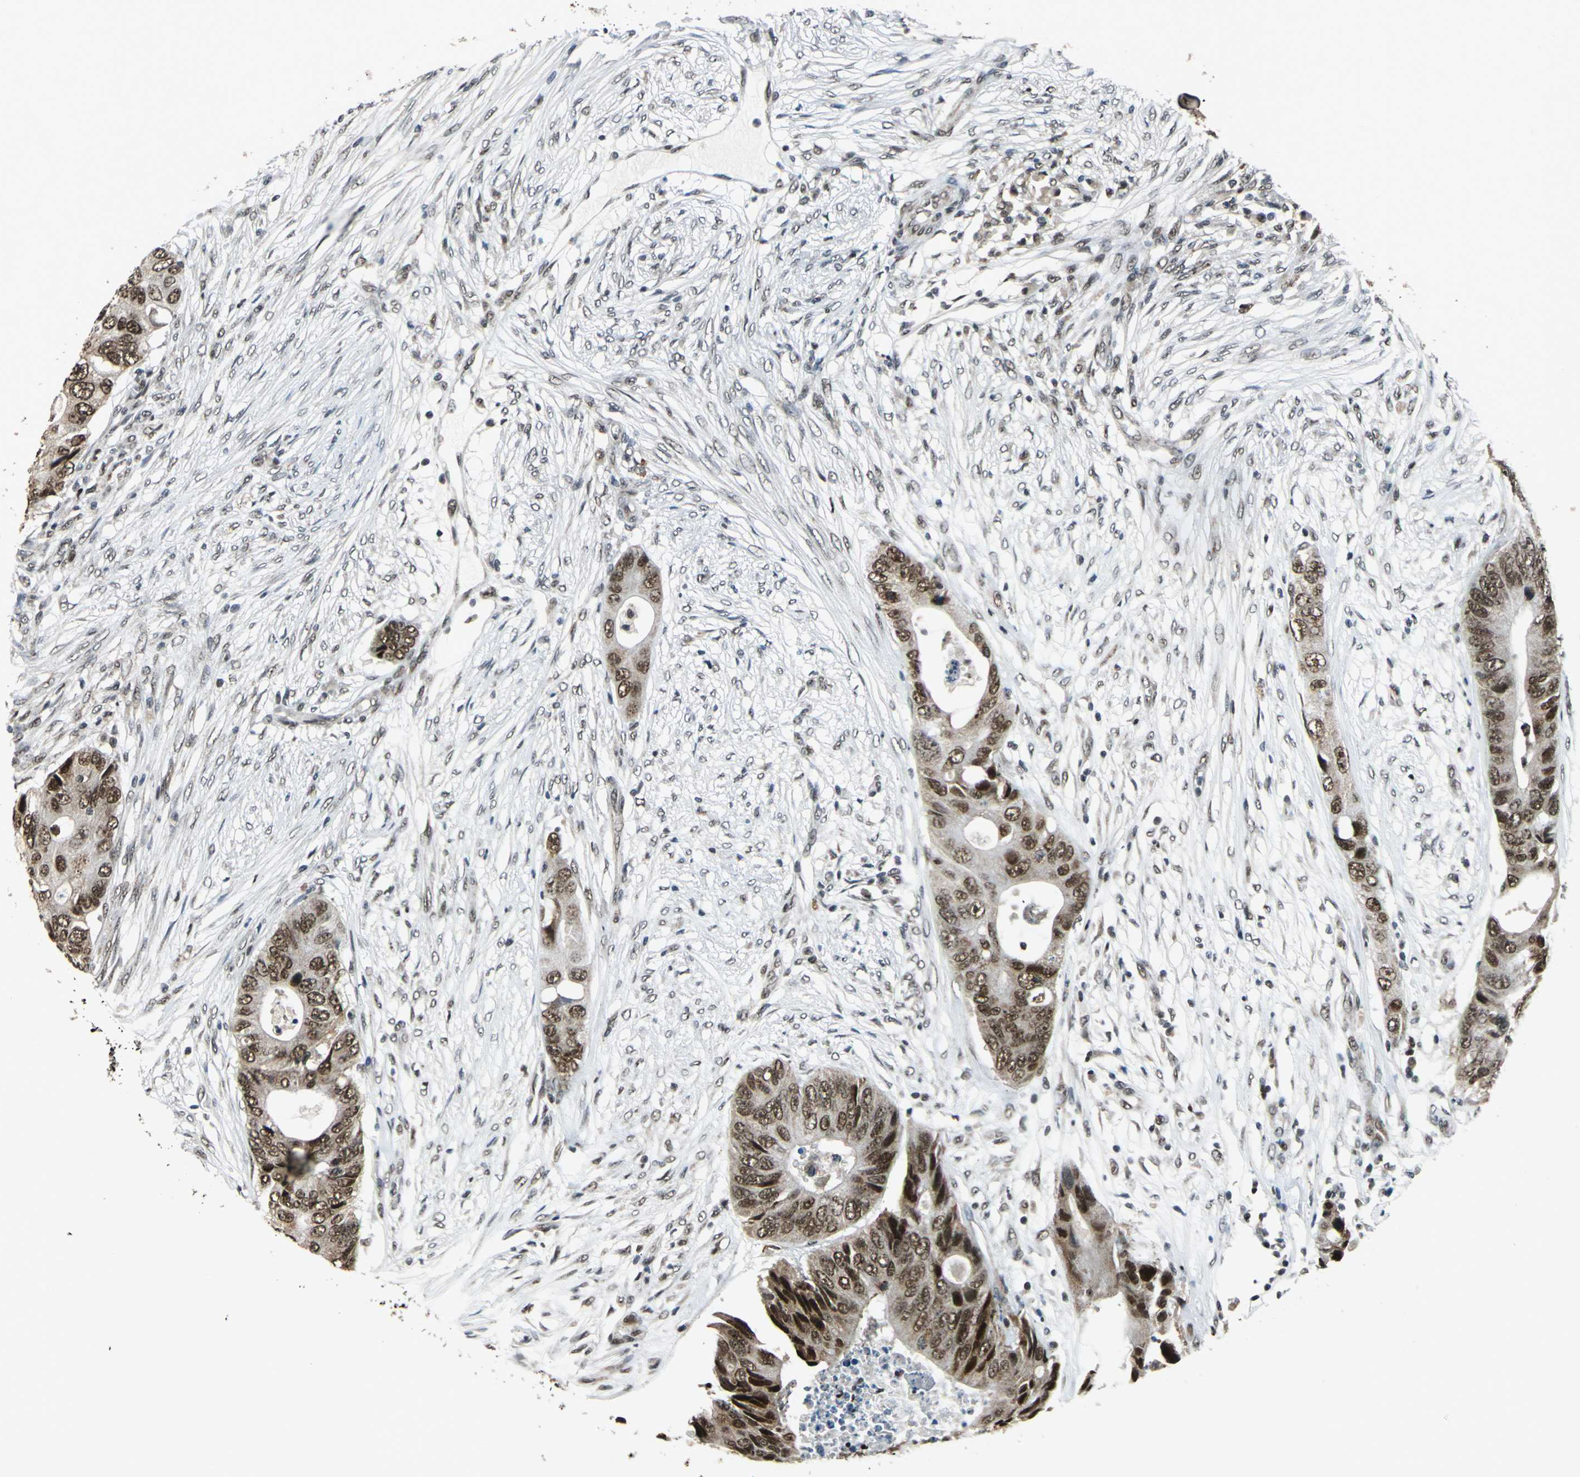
{"staining": {"intensity": "strong", "quantity": ">75%", "location": "nuclear"}, "tissue": "colorectal cancer", "cell_type": "Tumor cells", "image_type": "cancer", "snomed": [{"axis": "morphology", "description": "Adenocarcinoma, NOS"}, {"axis": "topography", "description": "Colon"}], "caption": "Colorectal adenocarcinoma tissue exhibits strong nuclear positivity in approximately >75% of tumor cells, visualized by immunohistochemistry.", "gene": "BCLAF1", "patient": {"sex": "male", "age": 71}}